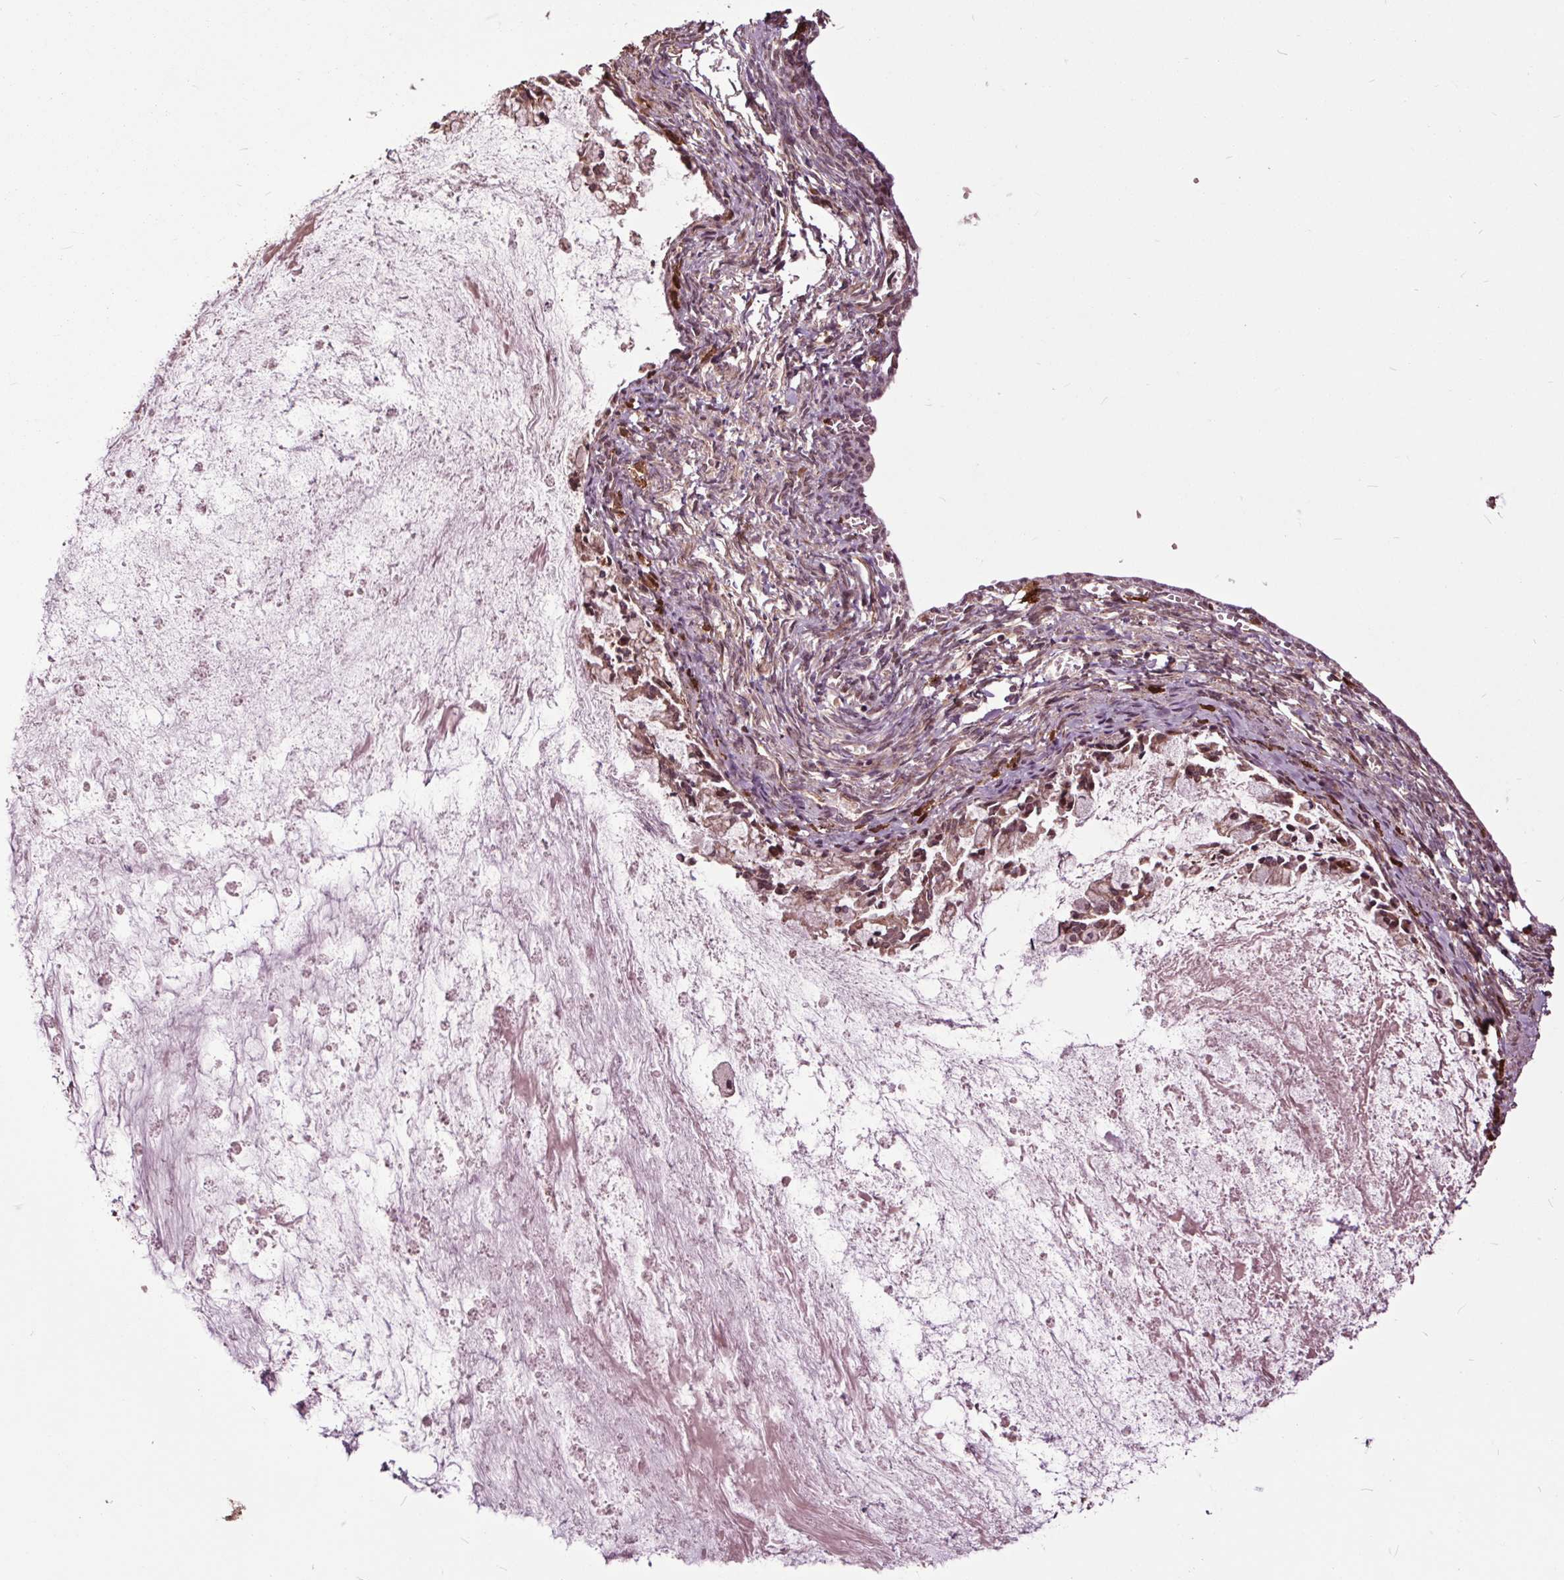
{"staining": {"intensity": "moderate", "quantity": ">75%", "location": "cytoplasmic/membranous,nuclear"}, "tissue": "ovarian cancer", "cell_type": "Tumor cells", "image_type": "cancer", "snomed": [{"axis": "morphology", "description": "Cystadenocarcinoma, mucinous, NOS"}, {"axis": "topography", "description": "Ovary"}], "caption": "Protein staining of ovarian cancer tissue exhibits moderate cytoplasmic/membranous and nuclear staining in about >75% of tumor cells.", "gene": "CEP95", "patient": {"sex": "female", "age": 67}}